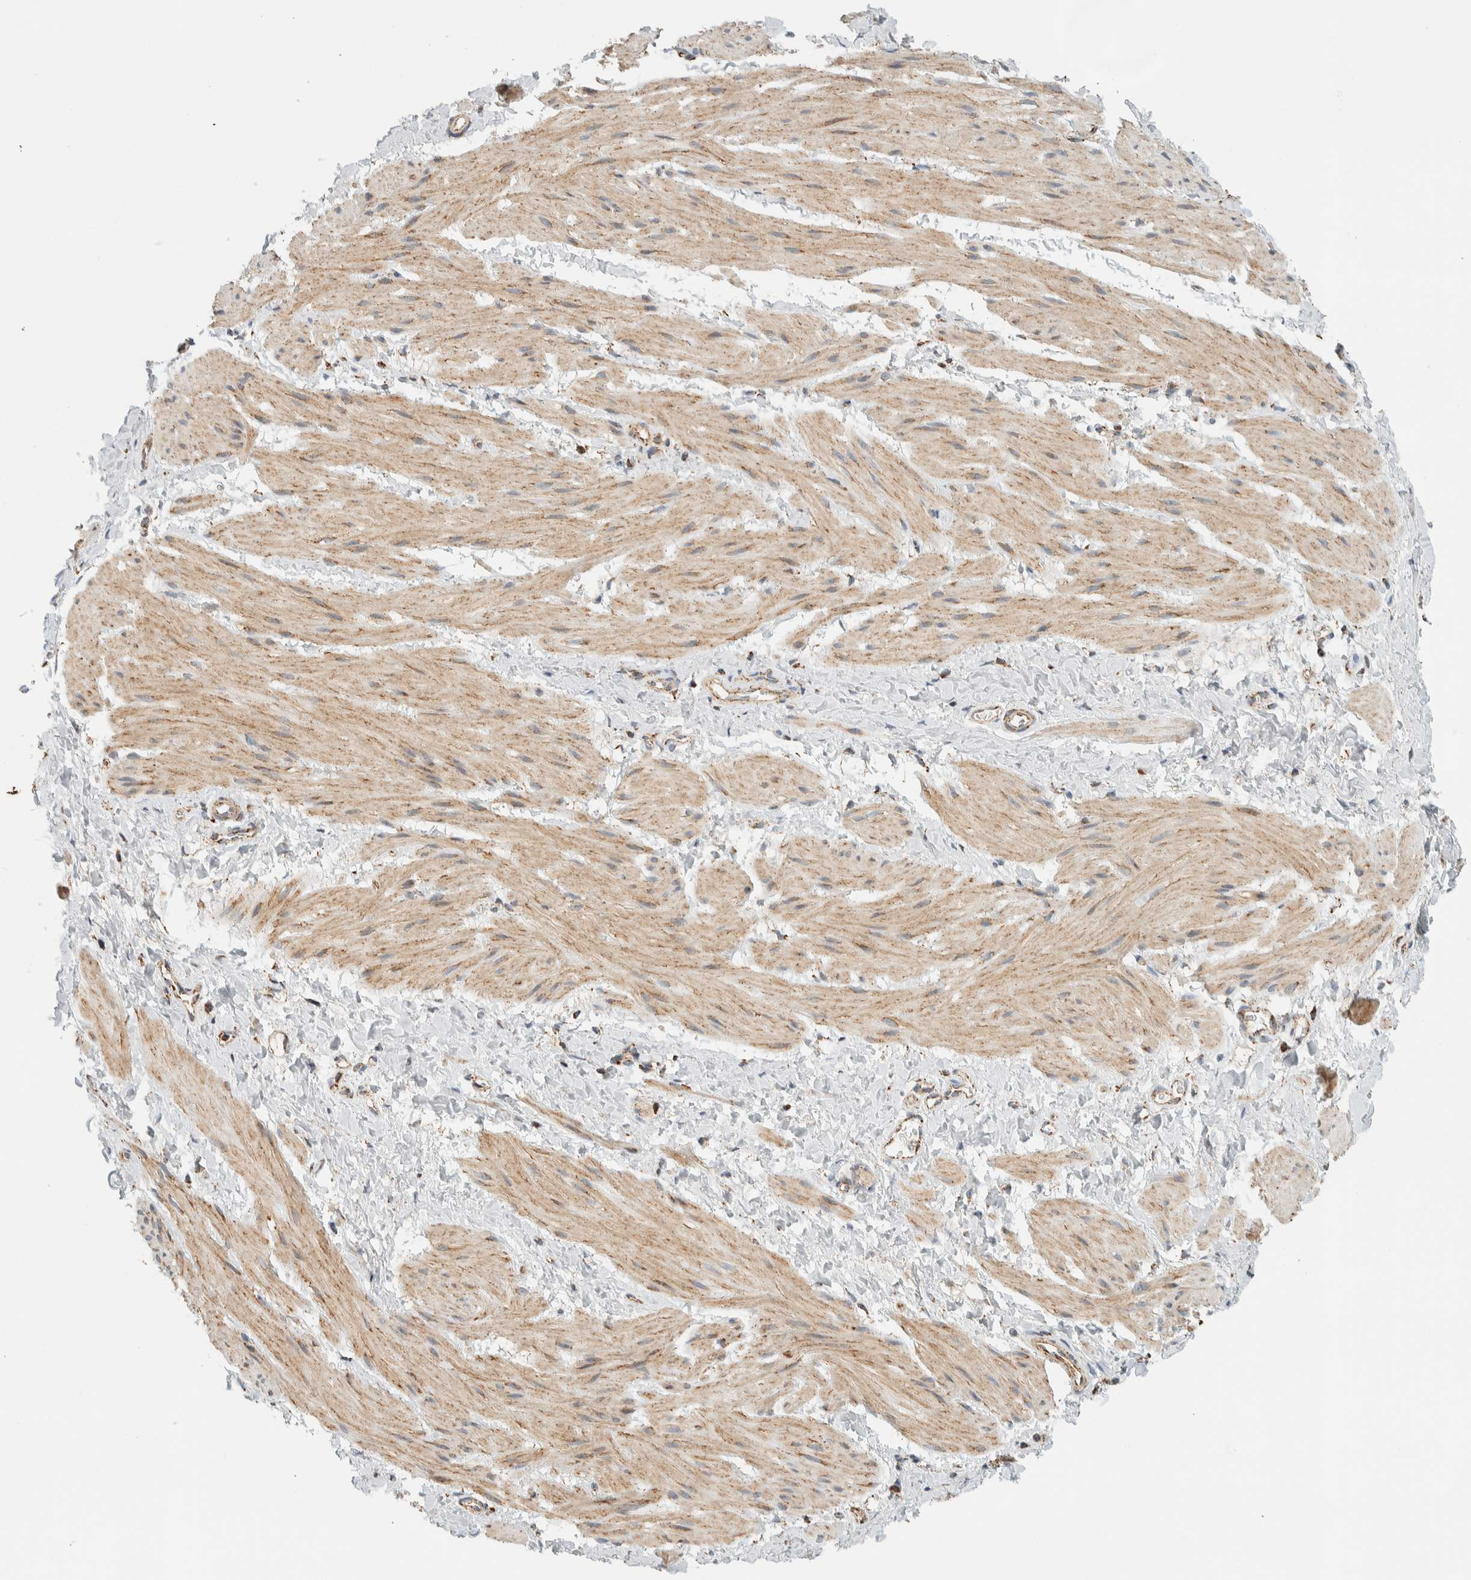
{"staining": {"intensity": "weak", "quantity": ">75%", "location": "cytoplasmic/membranous"}, "tissue": "smooth muscle", "cell_type": "Smooth muscle cells", "image_type": "normal", "snomed": [{"axis": "morphology", "description": "Normal tissue, NOS"}, {"axis": "topography", "description": "Smooth muscle"}], "caption": "A photomicrograph of human smooth muscle stained for a protein shows weak cytoplasmic/membranous brown staining in smooth muscle cells.", "gene": "ZNF454", "patient": {"sex": "male", "age": 16}}